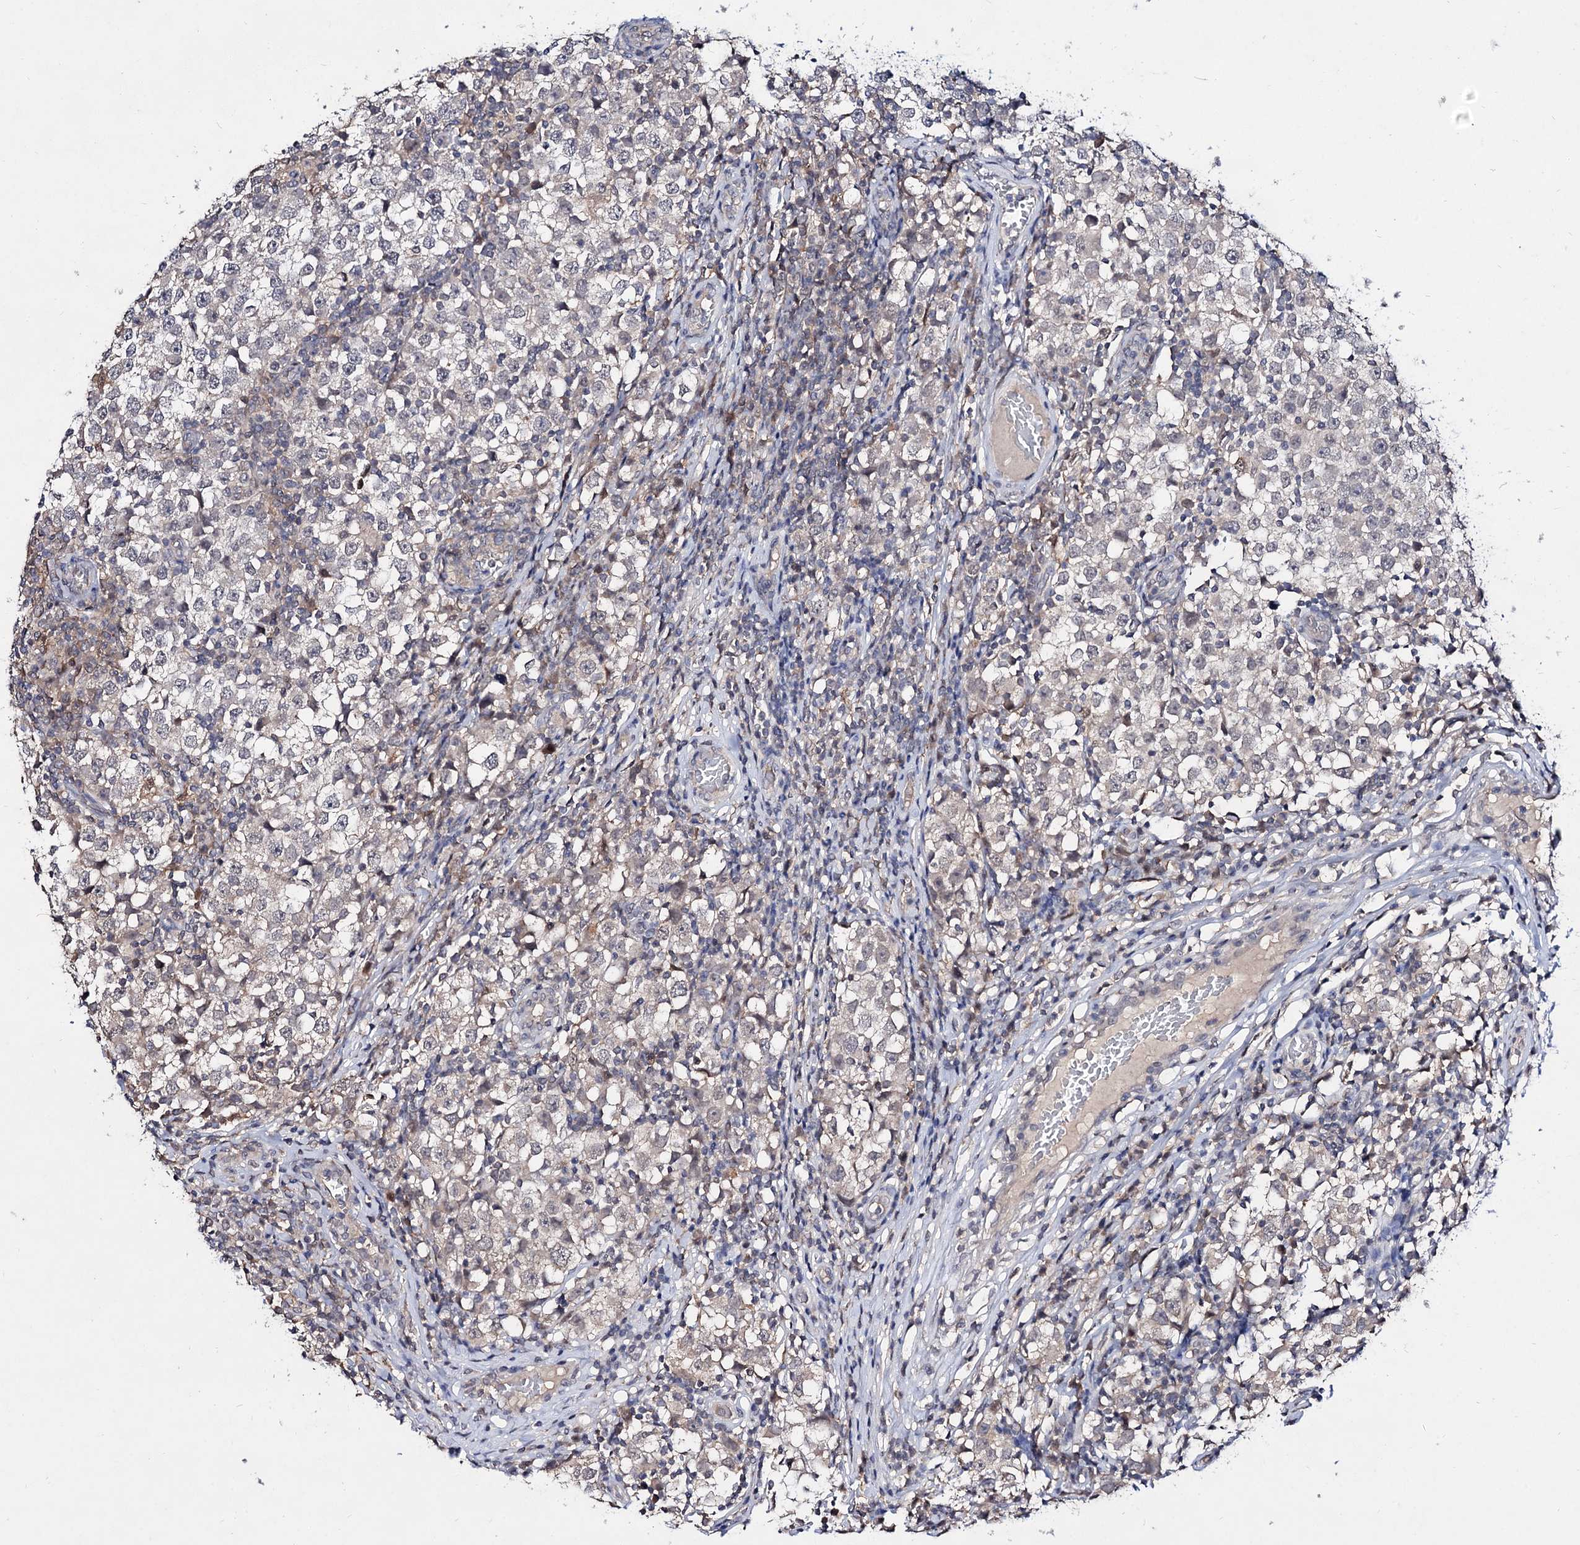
{"staining": {"intensity": "negative", "quantity": "none", "location": "none"}, "tissue": "testis cancer", "cell_type": "Tumor cells", "image_type": "cancer", "snomed": [{"axis": "morphology", "description": "Seminoma, NOS"}, {"axis": "topography", "description": "Testis"}], "caption": "Image shows no protein staining in tumor cells of testis cancer tissue. (Brightfield microscopy of DAB IHC at high magnification).", "gene": "ACTR6", "patient": {"sex": "male", "age": 65}}